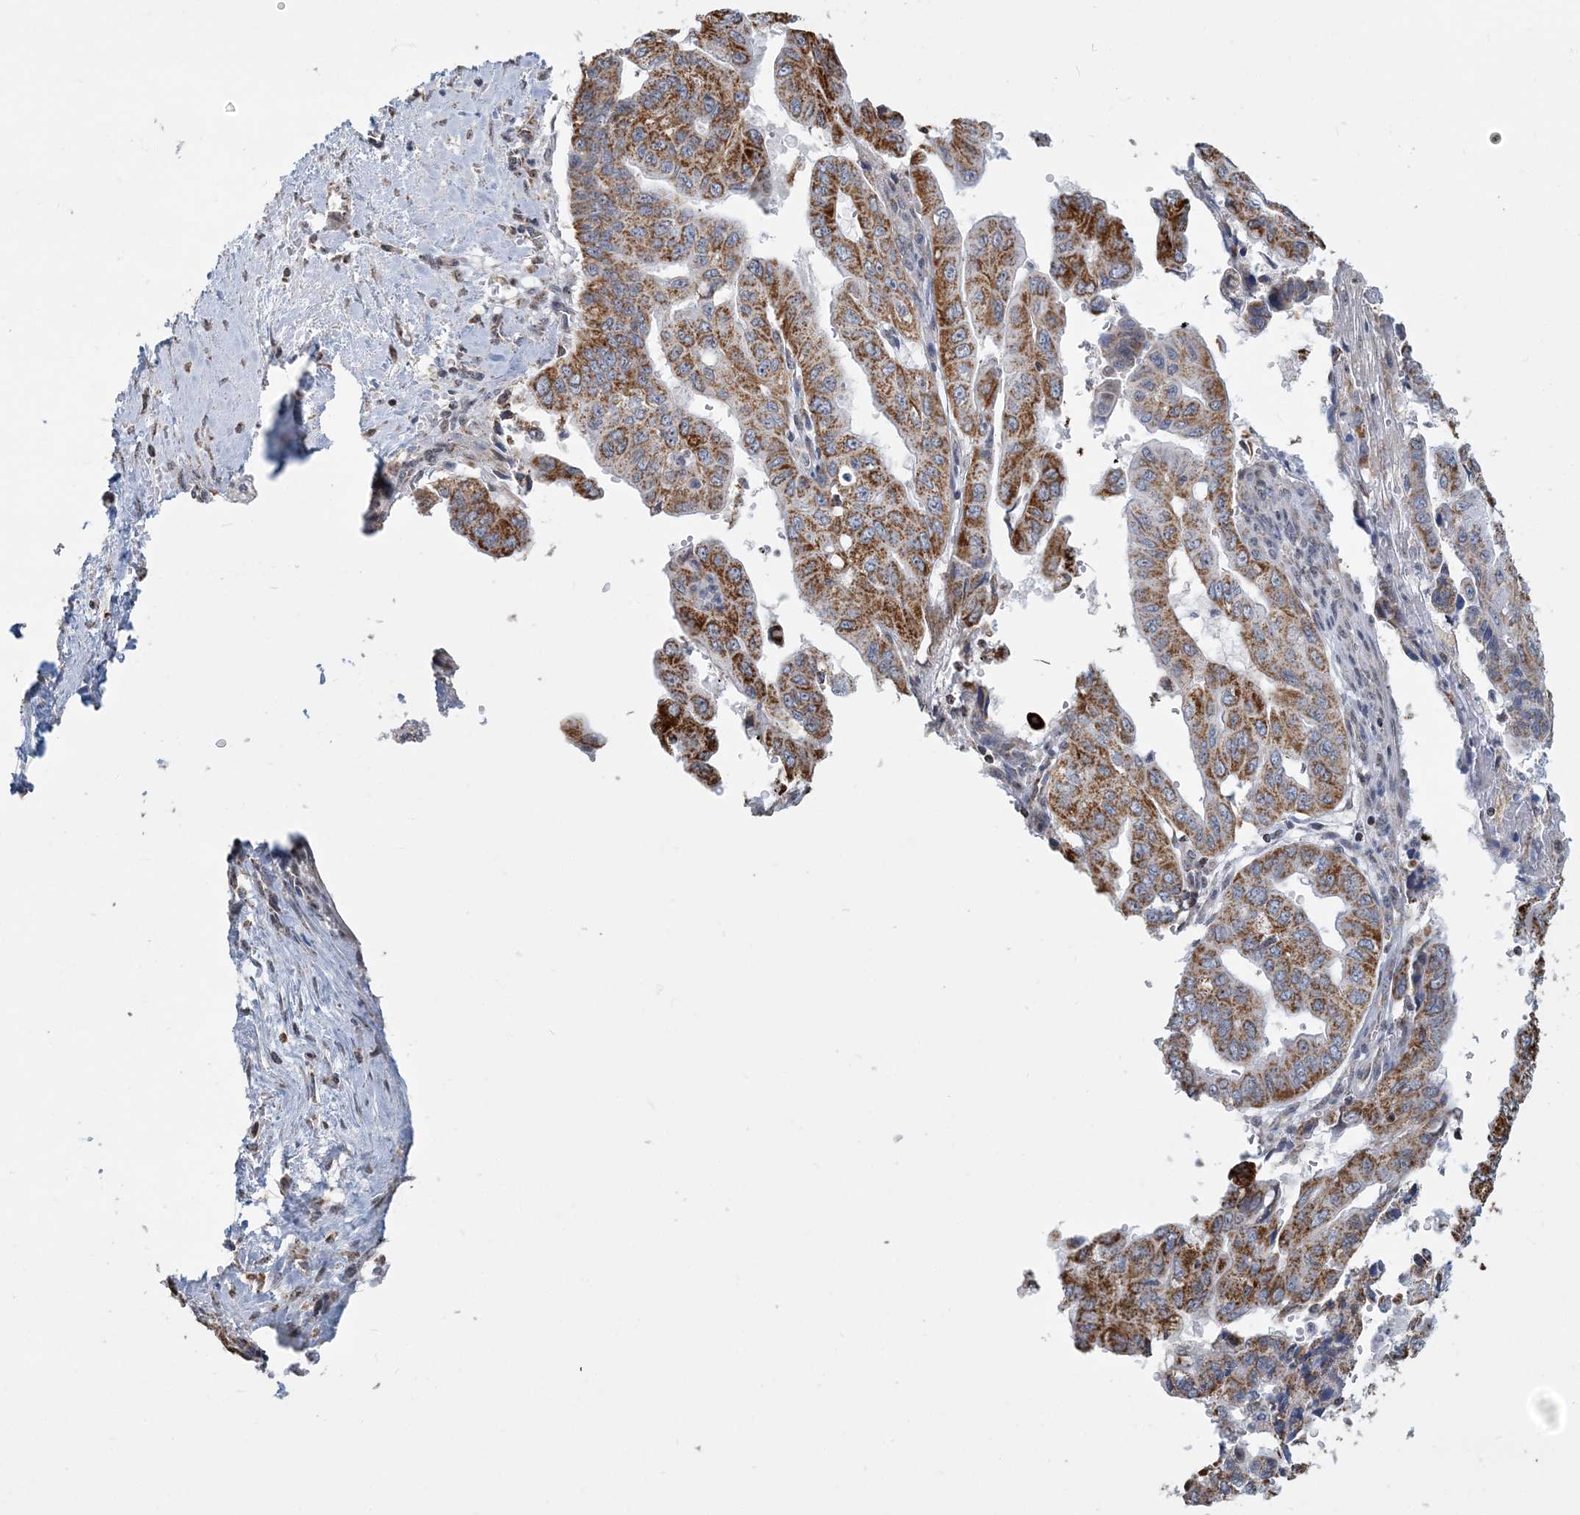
{"staining": {"intensity": "strong", "quantity": ">75%", "location": "cytoplasmic/membranous"}, "tissue": "pancreatic cancer", "cell_type": "Tumor cells", "image_type": "cancer", "snomed": [{"axis": "morphology", "description": "Adenocarcinoma, NOS"}, {"axis": "topography", "description": "Pancreas"}], "caption": "A photomicrograph showing strong cytoplasmic/membranous expression in about >75% of tumor cells in pancreatic cancer, as visualized by brown immunohistochemical staining.", "gene": "SUCLG1", "patient": {"sex": "male", "age": 51}}